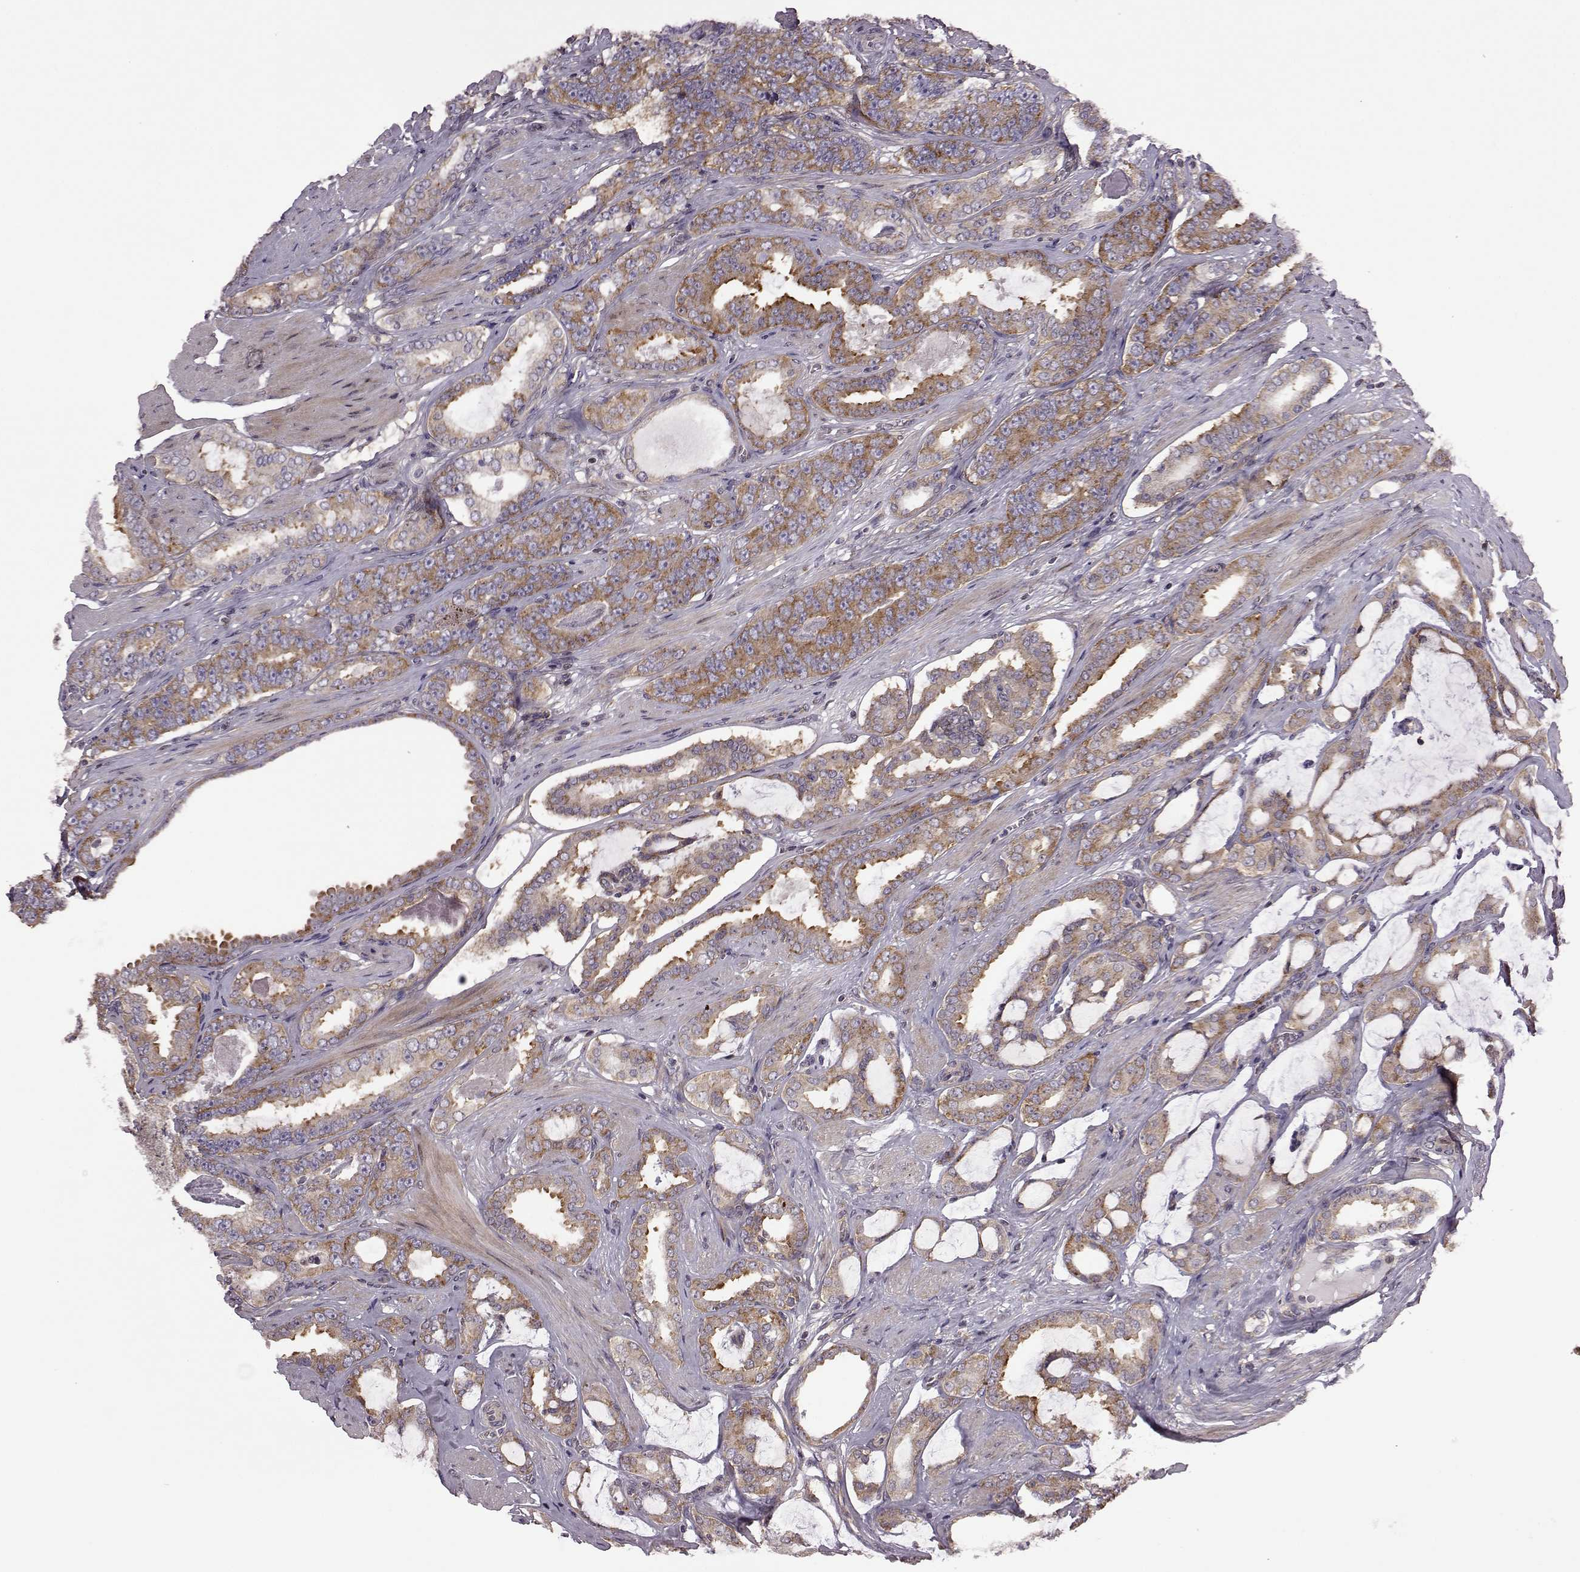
{"staining": {"intensity": "moderate", "quantity": ">75%", "location": "cytoplasmic/membranous"}, "tissue": "prostate cancer", "cell_type": "Tumor cells", "image_type": "cancer", "snomed": [{"axis": "morphology", "description": "Adenocarcinoma, High grade"}, {"axis": "topography", "description": "Prostate"}], "caption": "The image shows immunohistochemical staining of high-grade adenocarcinoma (prostate). There is moderate cytoplasmic/membranous expression is appreciated in approximately >75% of tumor cells. The staining was performed using DAB to visualize the protein expression in brown, while the nuclei were stained in blue with hematoxylin (Magnification: 20x).", "gene": "URI1", "patient": {"sex": "male", "age": 63}}